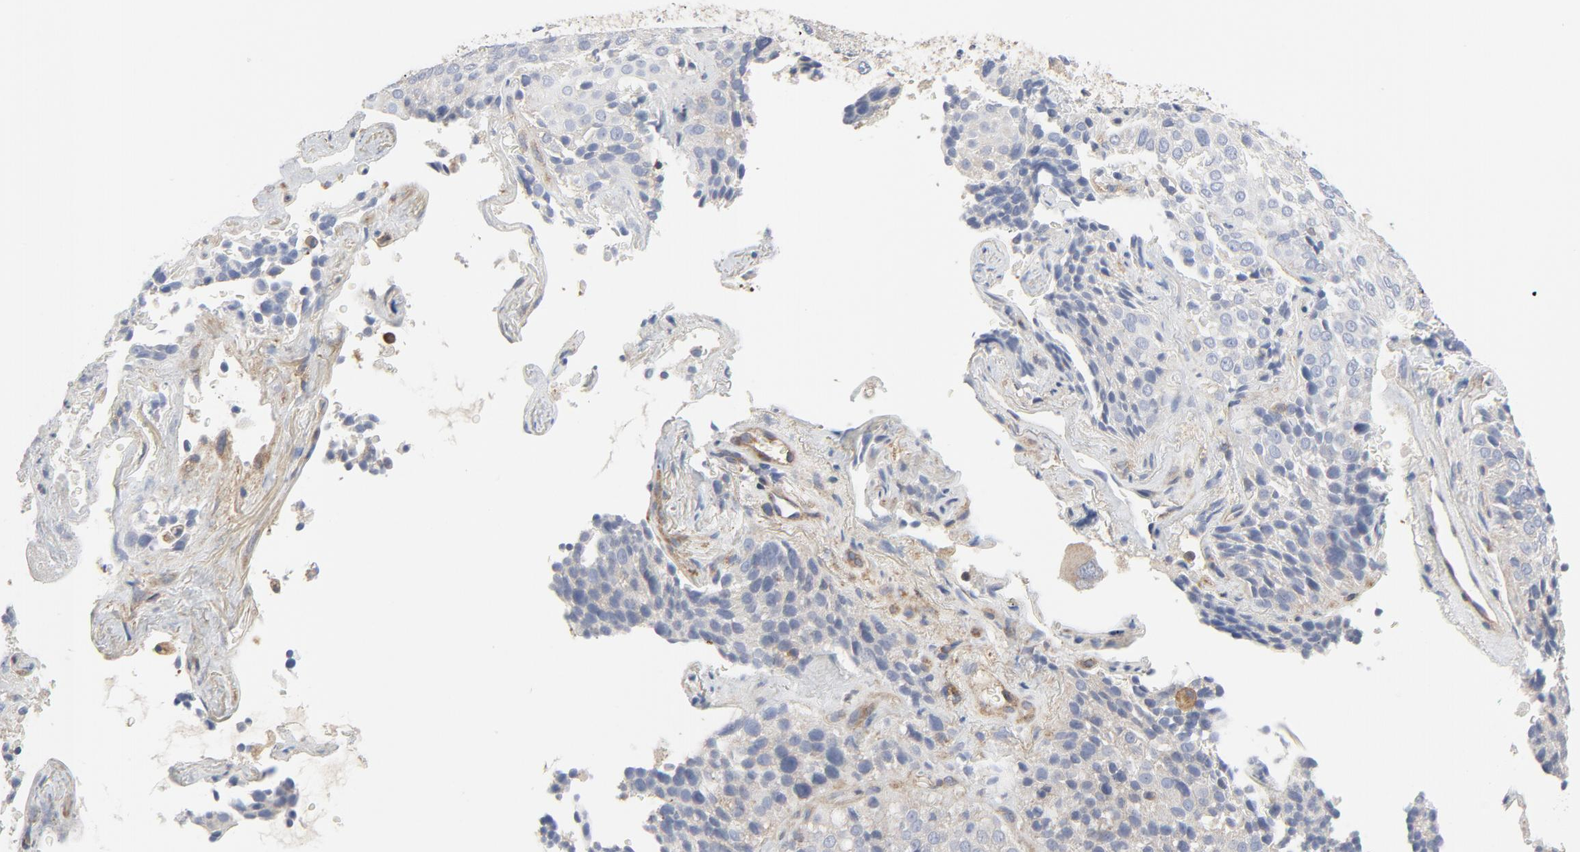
{"staining": {"intensity": "negative", "quantity": "none", "location": "none"}, "tissue": "lung cancer", "cell_type": "Tumor cells", "image_type": "cancer", "snomed": [{"axis": "morphology", "description": "Squamous cell carcinoma, NOS"}, {"axis": "topography", "description": "Lung"}], "caption": "IHC of lung cancer displays no staining in tumor cells. Brightfield microscopy of immunohistochemistry (IHC) stained with DAB (brown) and hematoxylin (blue), captured at high magnification.", "gene": "RABEP1", "patient": {"sex": "male", "age": 54}}